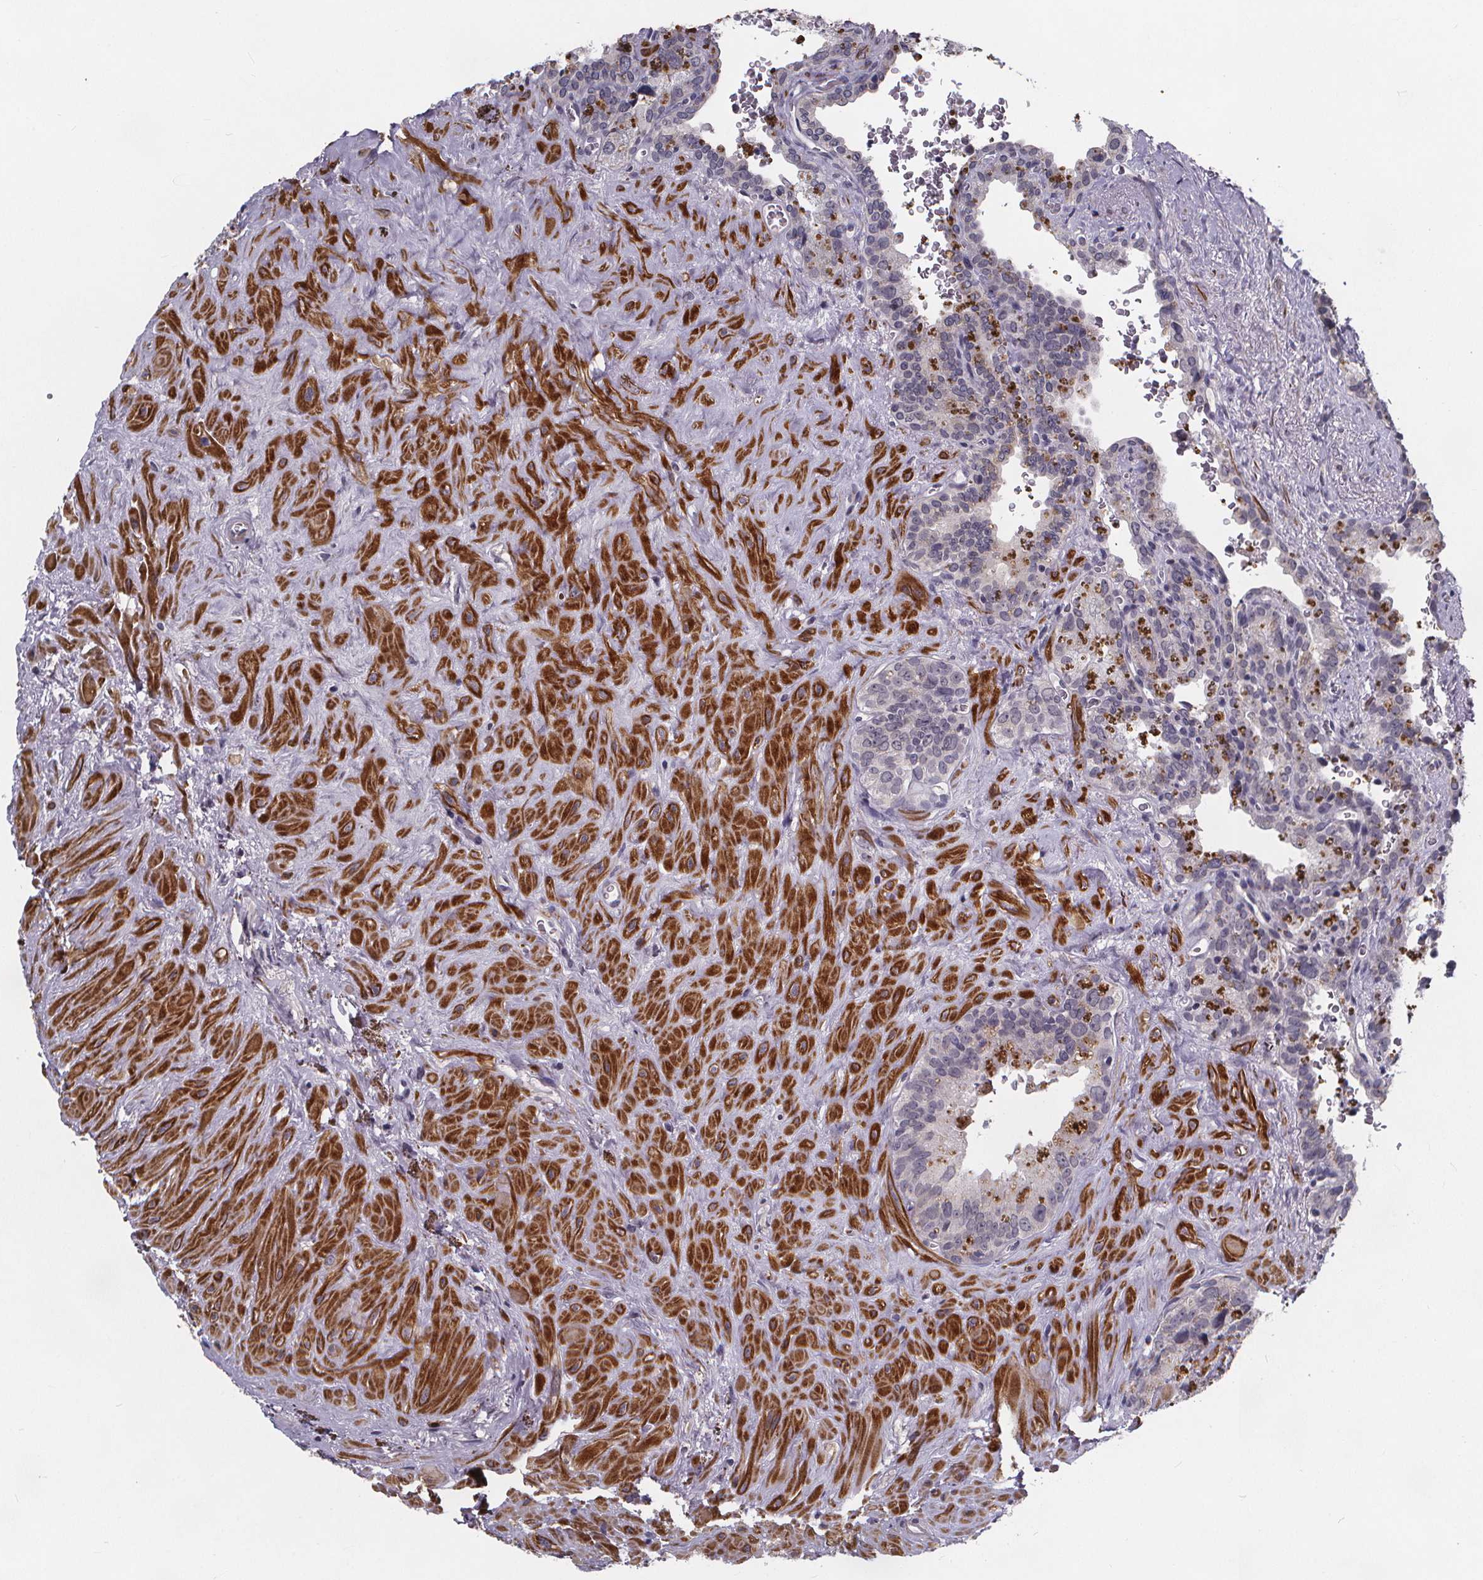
{"staining": {"intensity": "negative", "quantity": "none", "location": "none"}, "tissue": "seminal vesicle", "cell_type": "Glandular cells", "image_type": "normal", "snomed": [{"axis": "morphology", "description": "Normal tissue, NOS"}, {"axis": "topography", "description": "Prostate"}, {"axis": "topography", "description": "Seminal veicle"}], "caption": "A high-resolution micrograph shows immunohistochemistry (IHC) staining of unremarkable seminal vesicle, which demonstrates no significant expression in glandular cells. (DAB immunohistochemistry, high magnification).", "gene": "FBXW2", "patient": {"sex": "male", "age": 71}}